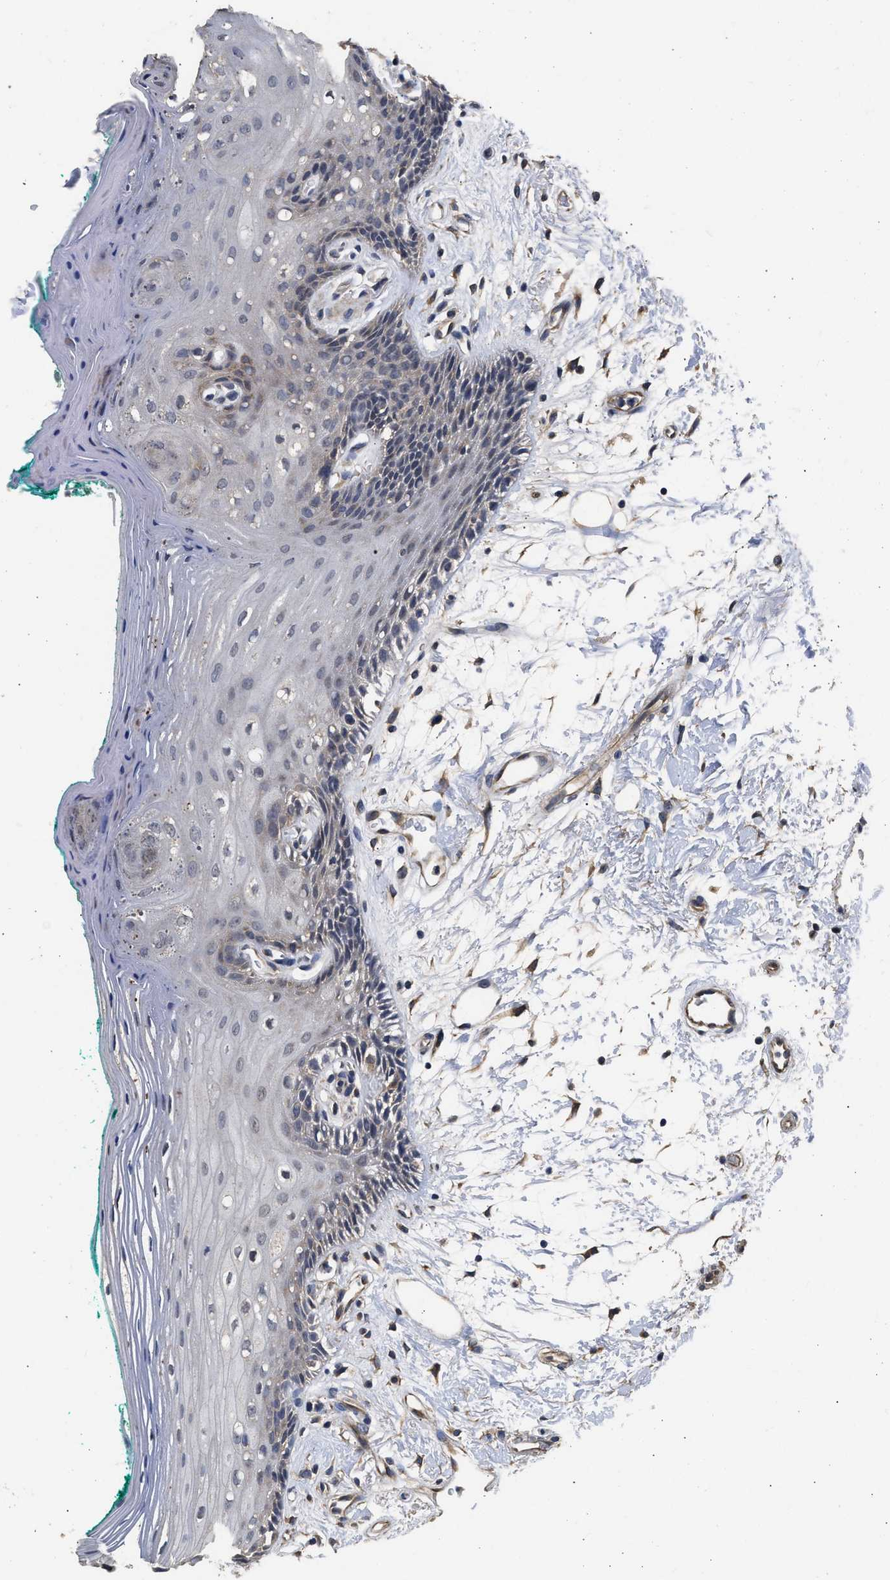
{"staining": {"intensity": "weak", "quantity": "<25%", "location": "cytoplasmic/membranous"}, "tissue": "oral mucosa", "cell_type": "Squamous epithelial cells", "image_type": "normal", "snomed": [{"axis": "morphology", "description": "Normal tissue, NOS"}, {"axis": "topography", "description": "Skeletal muscle"}, {"axis": "topography", "description": "Oral tissue"}, {"axis": "topography", "description": "Peripheral nerve tissue"}], "caption": "Immunohistochemistry photomicrograph of benign human oral mucosa stained for a protein (brown), which demonstrates no expression in squamous epithelial cells.", "gene": "SPINT2", "patient": {"sex": "female", "age": 84}}